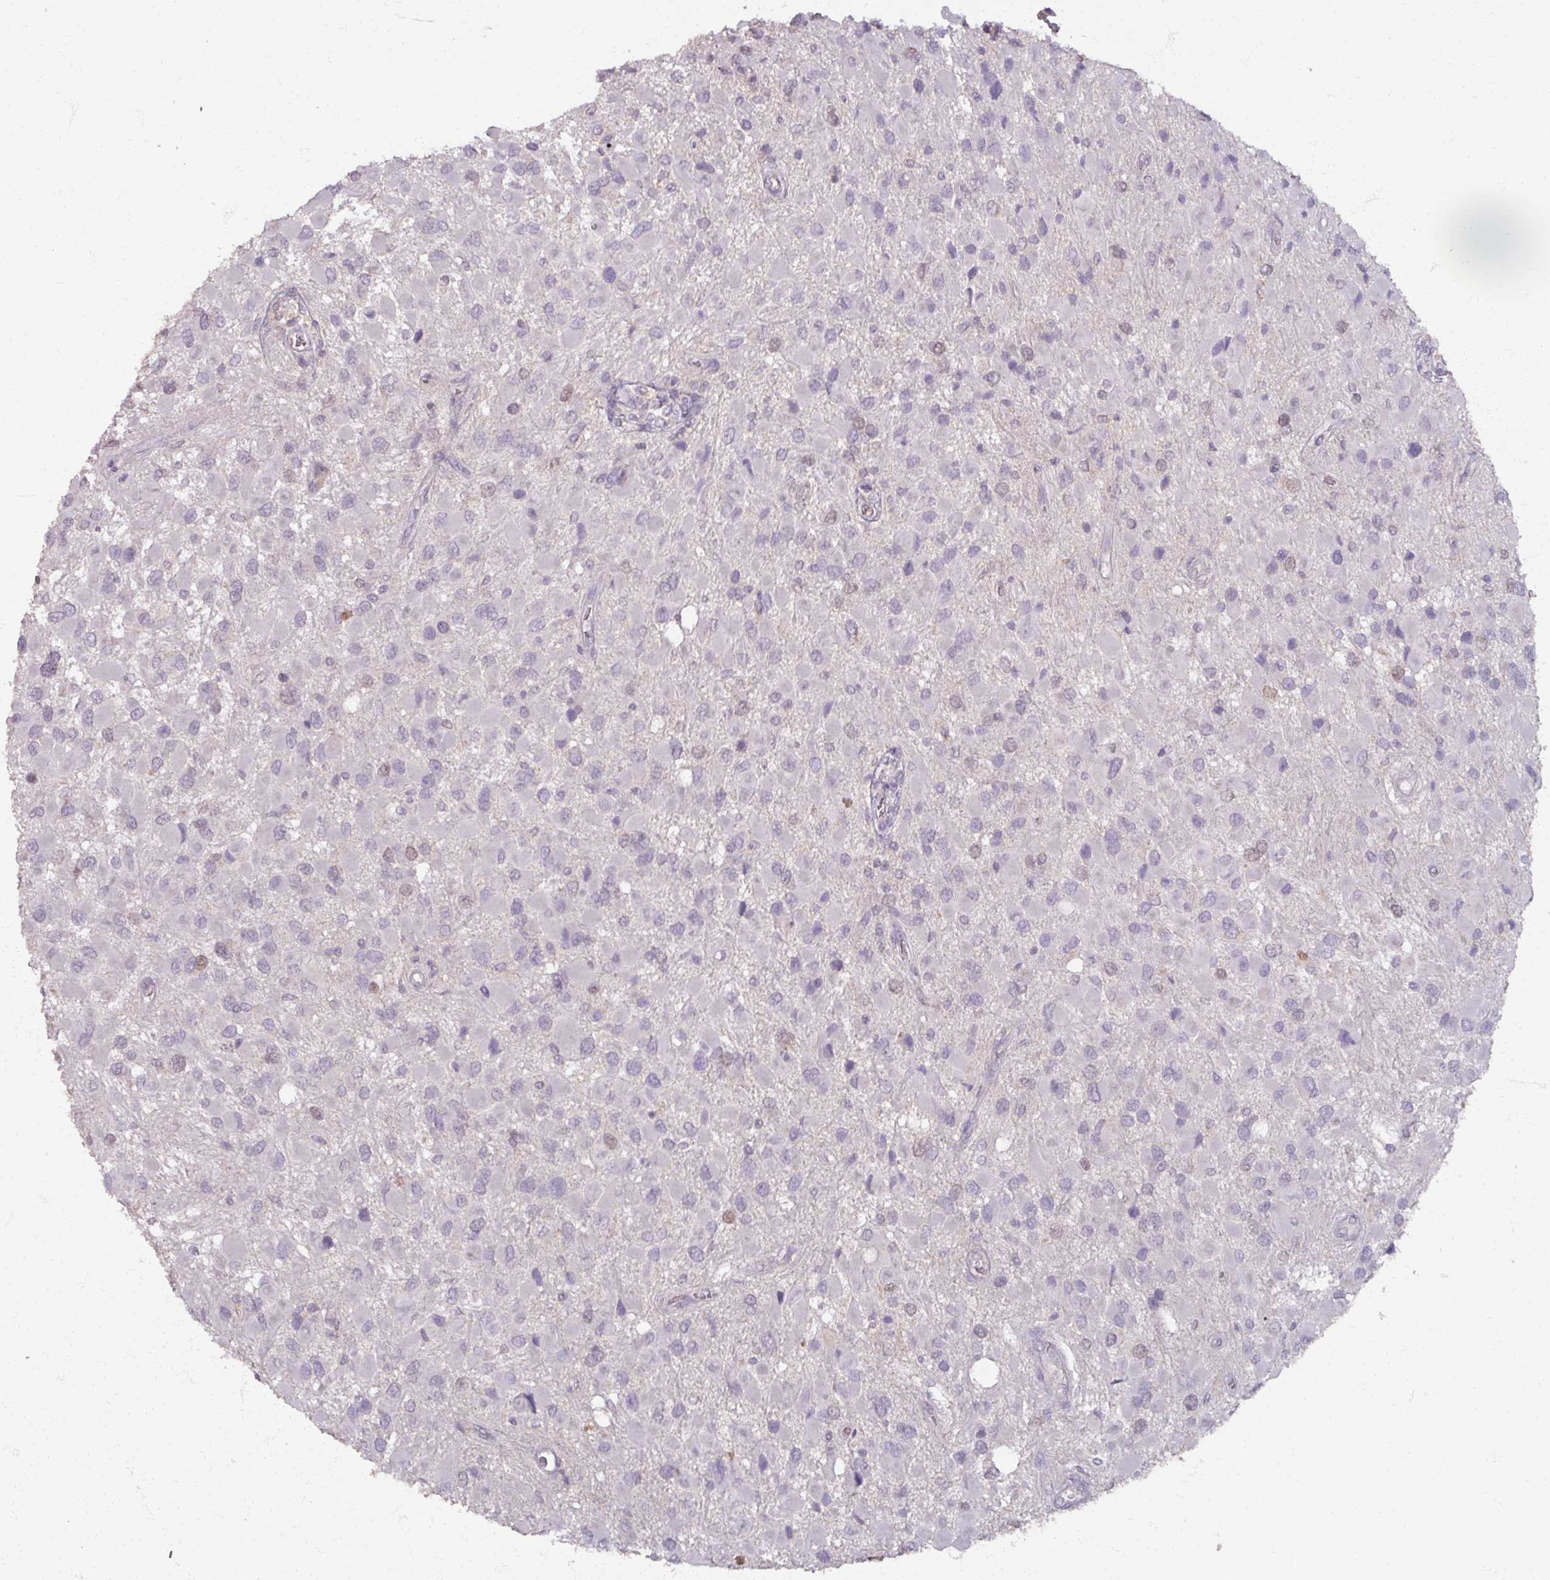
{"staining": {"intensity": "negative", "quantity": "none", "location": "none"}, "tissue": "glioma", "cell_type": "Tumor cells", "image_type": "cancer", "snomed": [{"axis": "morphology", "description": "Glioma, malignant, High grade"}, {"axis": "topography", "description": "Brain"}], "caption": "High magnification brightfield microscopy of malignant glioma (high-grade) stained with DAB (3,3'-diaminobenzidine) (brown) and counterstained with hematoxylin (blue): tumor cells show no significant expression. (IHC, brightfield microscopy, high magnification).", "gene": "SOX11", "patient": {"sex": "male", "age": 53}}